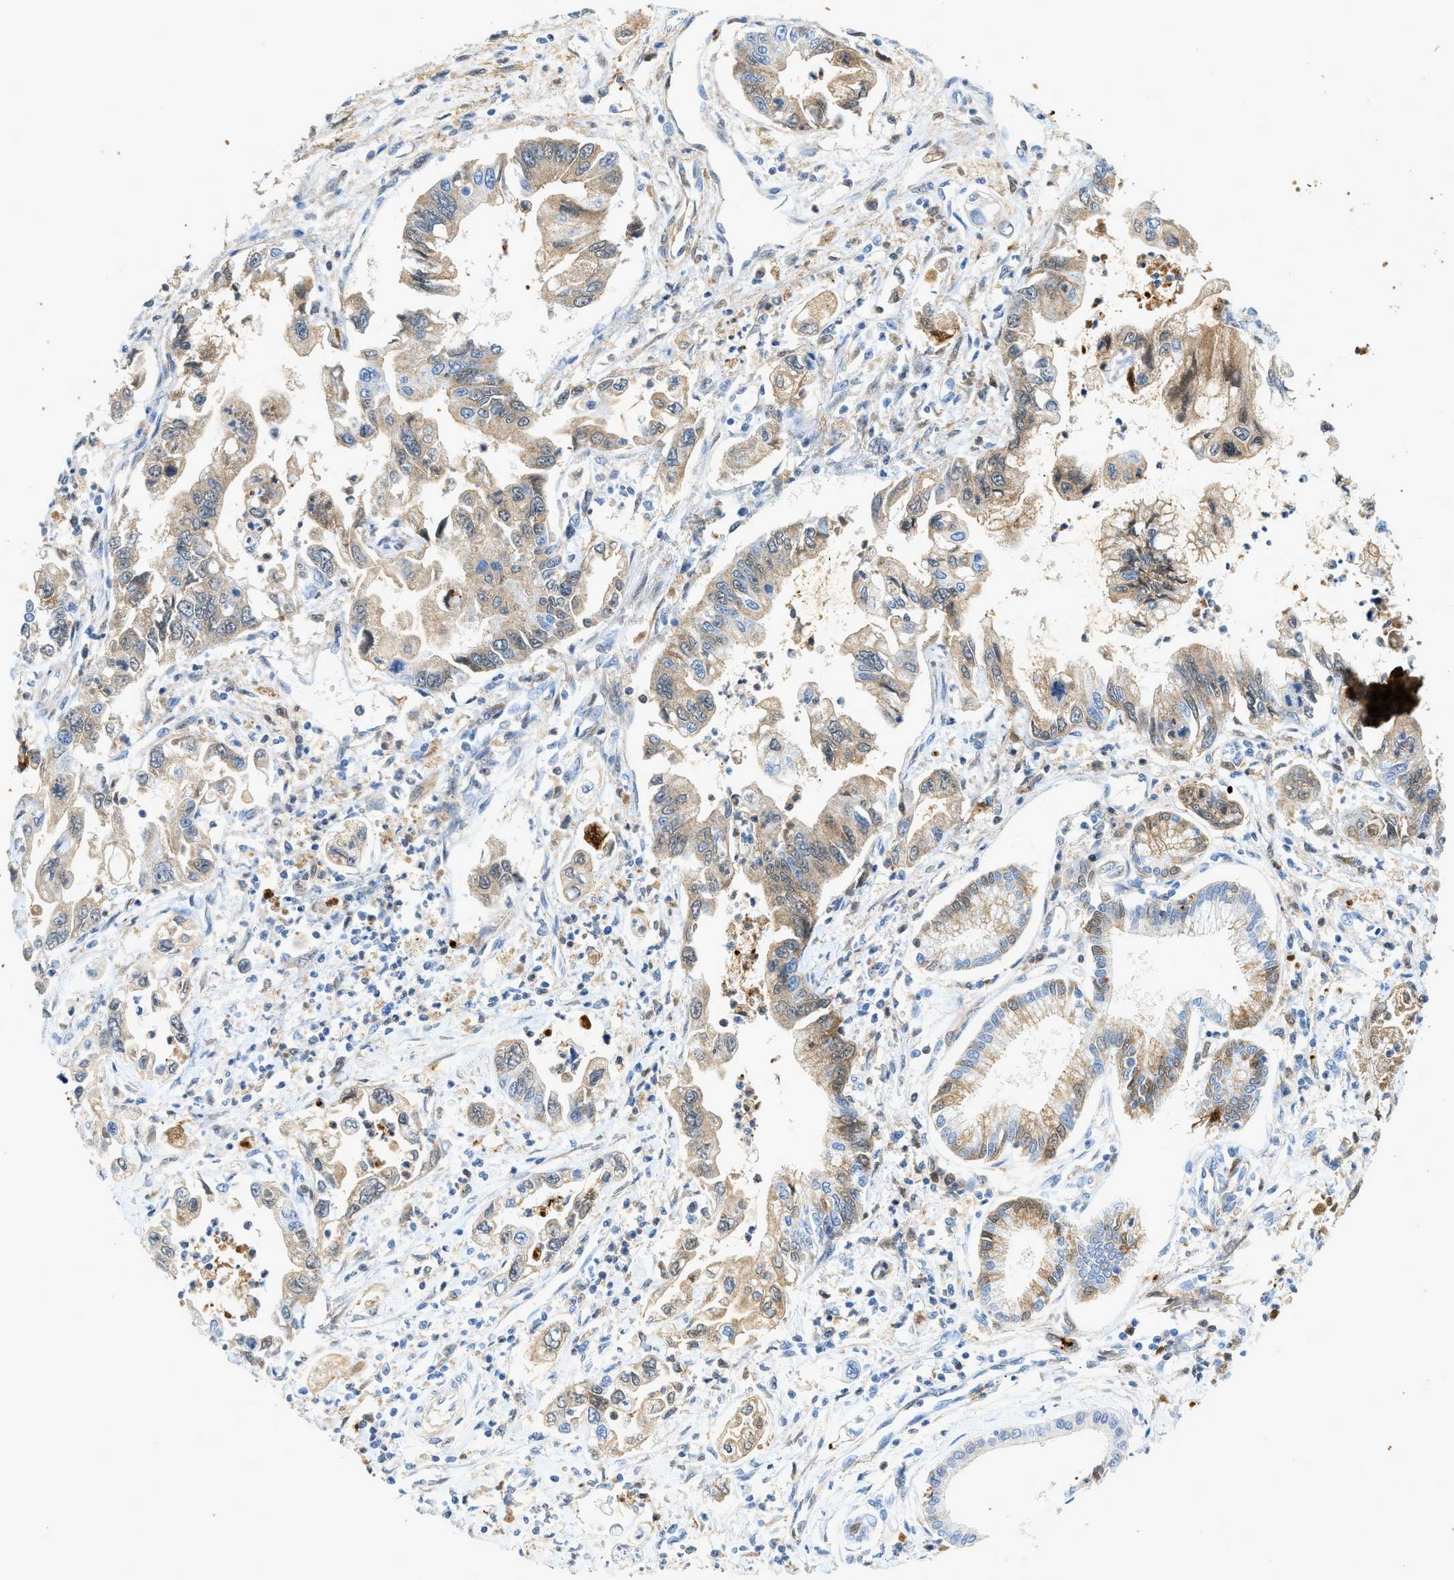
{"staining": {"intensity": "moderate", "quantity": "25%-75%", "location": "cytoplasmic/membranous"}, "tissue": "pancreatic cancer", "cell_type": "Tumor cells", "image_type": "cancer", "snomed": [{"axis": "morphology", "description": "Adenocarcinoma, NOS"}, {"axis": "topography", "description": "Pancreas"}], "caption": "Moderate cytoplasmic/membranous positivity for a protein is appreciated in about 25%-75% of tumor cells of pancreatic cancer using IHC.", "gene": "F2", "patient": {"sex": "male", "age": 56}}